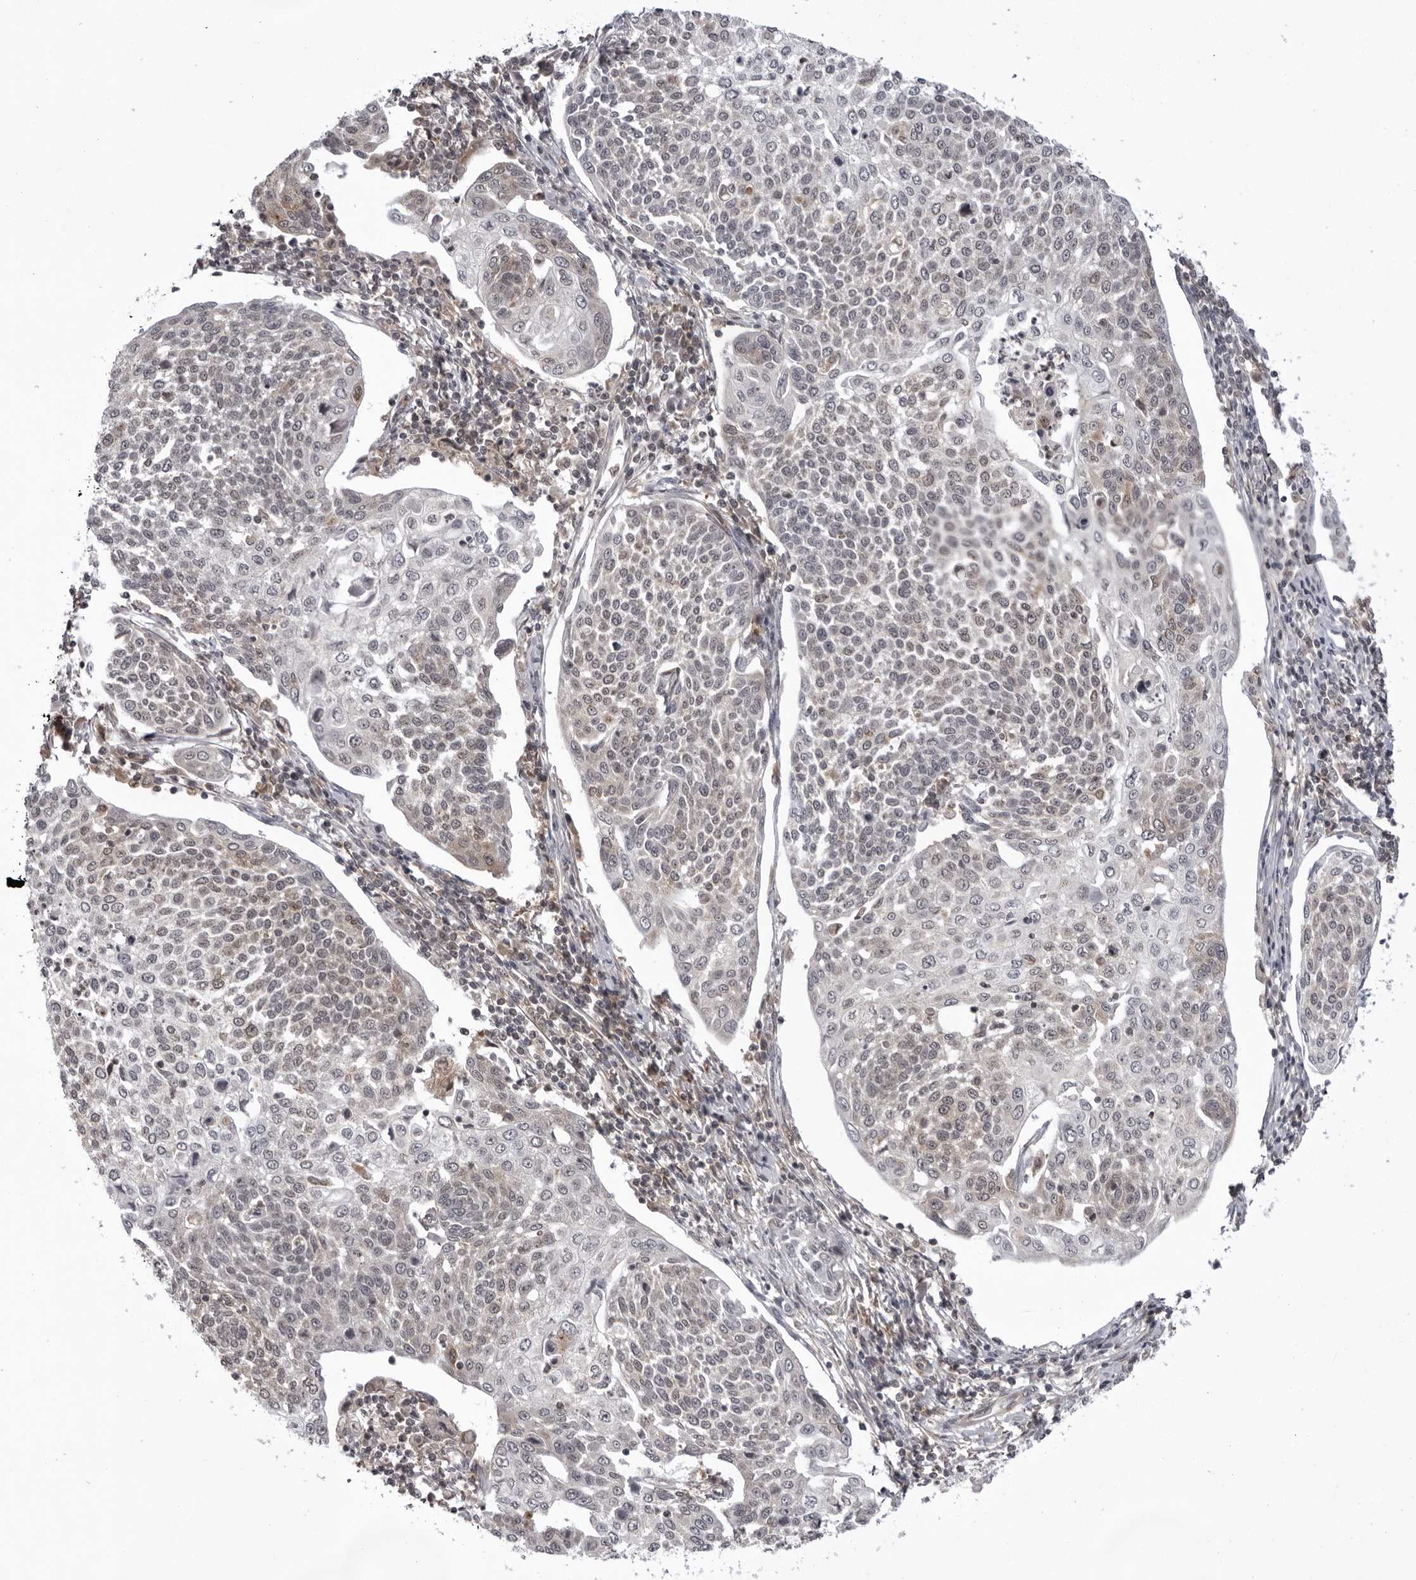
{"staining": {"intensity": "negative", "quantity": "none", "location": "none"}, "tissue": "cervical cancer", "cell_type": "Tumor cells", "image_type": "cancer", "snomed": [{"axis": "morphology", "description": "Squamous cell carcinoma, NOS"}, {"axis": "topography", "description": "Cervix"}], "caption": "An IHC micrograph of cervical cancer (squamous cell carcinoma) is shown. There is no staining in tumor cells of cervical cancer (squamous cell carcinoma). (Brightfield microscopy of DAB immunohistochemistry (IHC) at high magnification).", "gene": "USP43", "patient": {"sex": "female", "age": 34}}